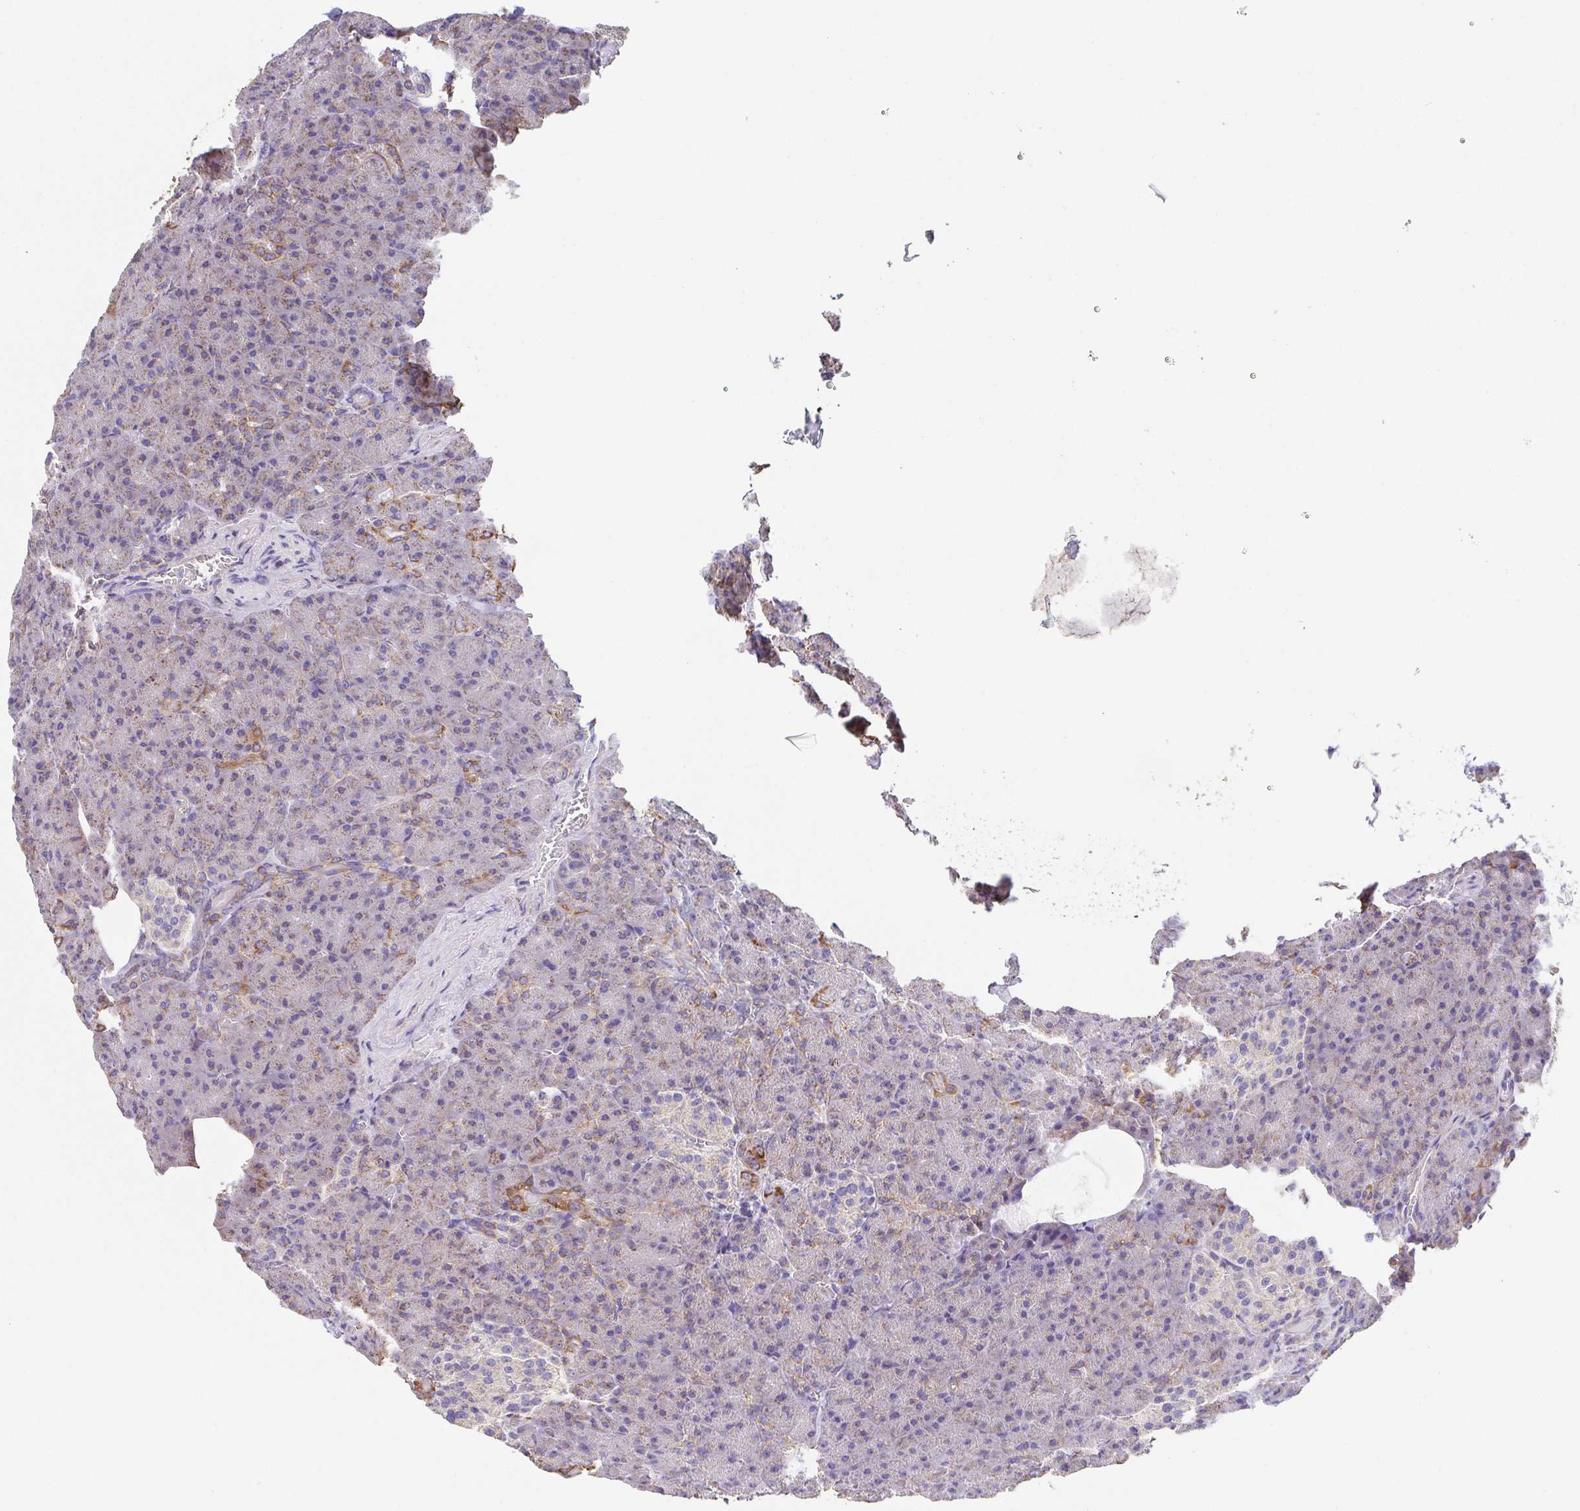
{"staining": {"intensity": "moderate", "quantity": "25%-75%", "location": "cytoplasmic/membranous"}, "tissue": "pancreas", "cell_type": "Exocrine glandular cells", "image_type": "normal", "snomed": [{"axis": "morphology", "description": "Normal tissue, NOS"}, {"axis": "topography", "description": "Pancreas"}], "caption": "Pancreas stained with immunohistochemistry (IHC) reveals moderate cytoplasmic/membranous staining in approximately 25%-75% of exocrine glandular cells. The staining was performed using DAB to visualize the protein expression in brown, while the nuclei were stained in blue with hematoxylin (Magnification: 20x).", "gene": "GINM1", "patient": {"sex": "female", "age": 74}}